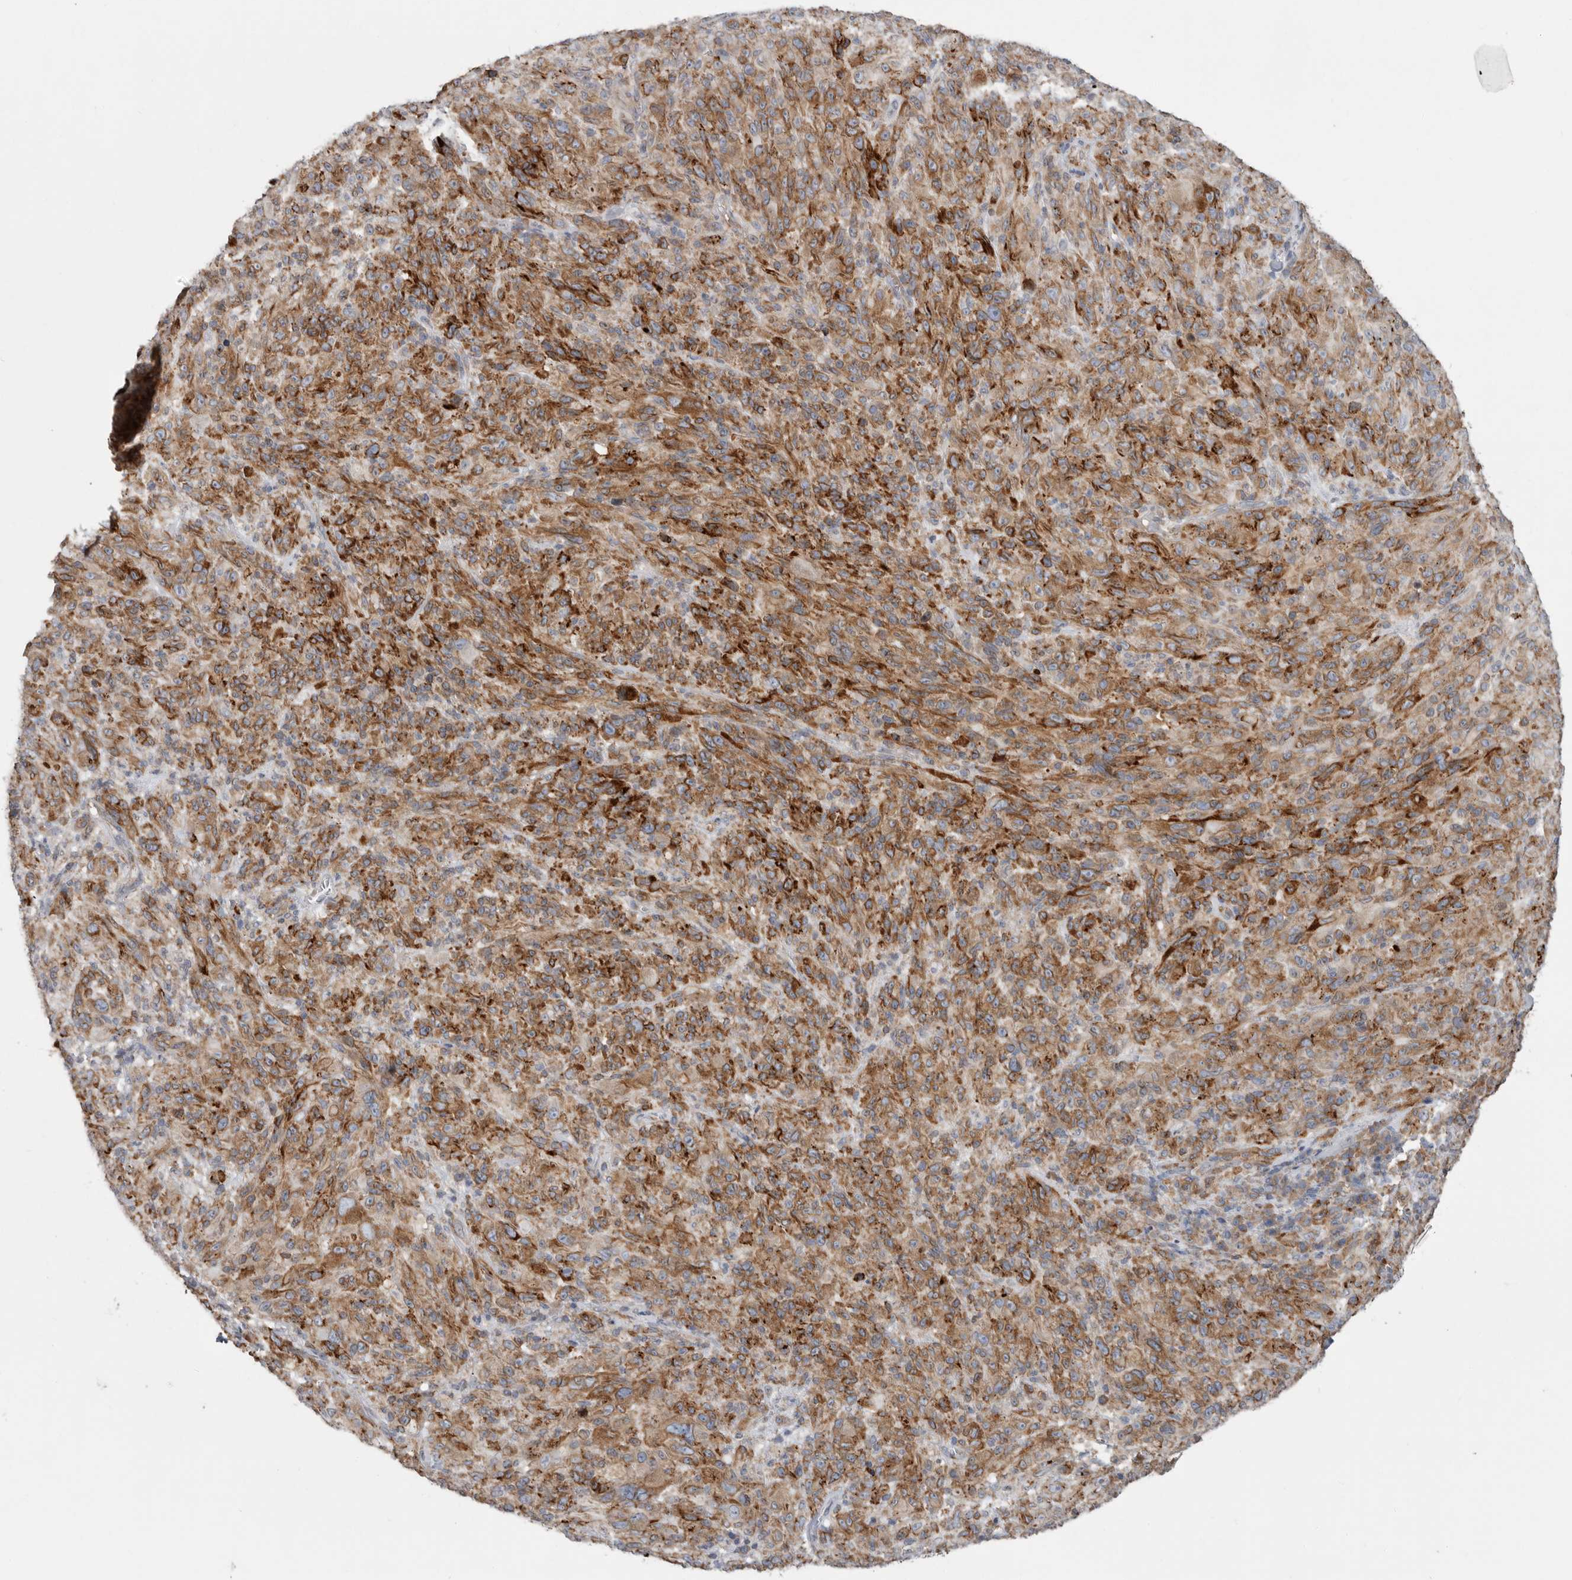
{"staining": {"intensity": "moderate", "quantity": ">75%", "location": "cytoplasmic/membranous"}, "tissue": "melanoma", "cell_type": "Tumor cells", "image_type": "cancer", "snomed": [{"axis": "morphology", "description": "Malignant melanoma, NOS"}, {"axis": "topography", "description": "Skin of head"}], "caption": "Immunohistochemical staining of human melanoma demonstrates medium levels of moderate cytoplasmic/membranous positivity in about >75% of tumor cells.", "gene": "GANAB", "patient": {"sex": "male", "age": 96}}